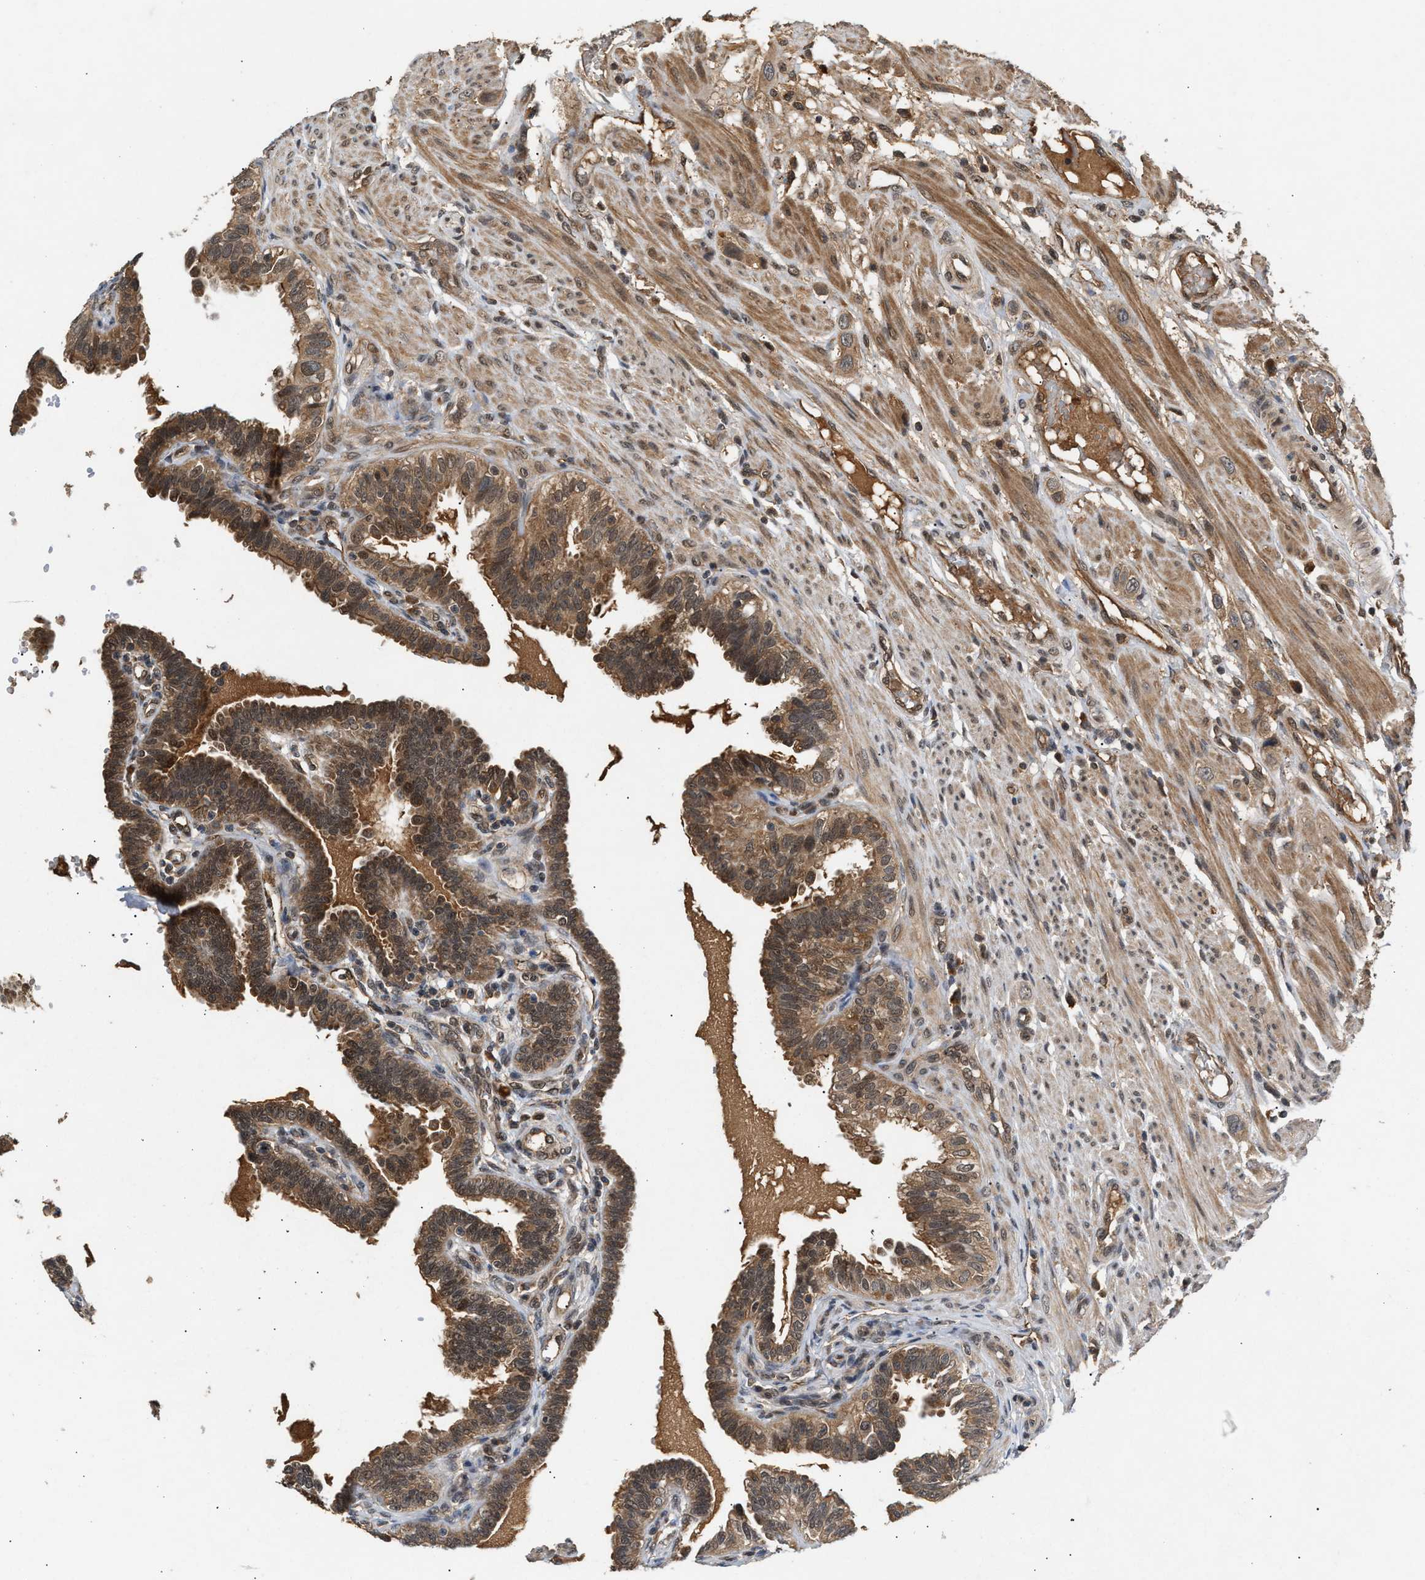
{"staining": {"intensity": "moderate", "quantity": ">75%", "location": "cytoplasmic/membranous,nuclear"}, "tissue": "fallopian tube", "cell_type": "Glandular cells", "image_type": "normal", "snomed": [{"axis": "morphology", "description": "Normal tissue, NOS"}, {"axis": "topography", "description": "Fallopian tube"}, {"axis": "topography", "description": "Placenta"}], "caption": "IHC photomicrograph of unremarkable fallopian tube stained for a protein (brown), which demonstrates medium levels of moderate cytoplasmic/membranous,nuclear expression in about >75% of glandular cells.", "gene": "RUSC2", "patient": {"sex": "female", "age": 34}}